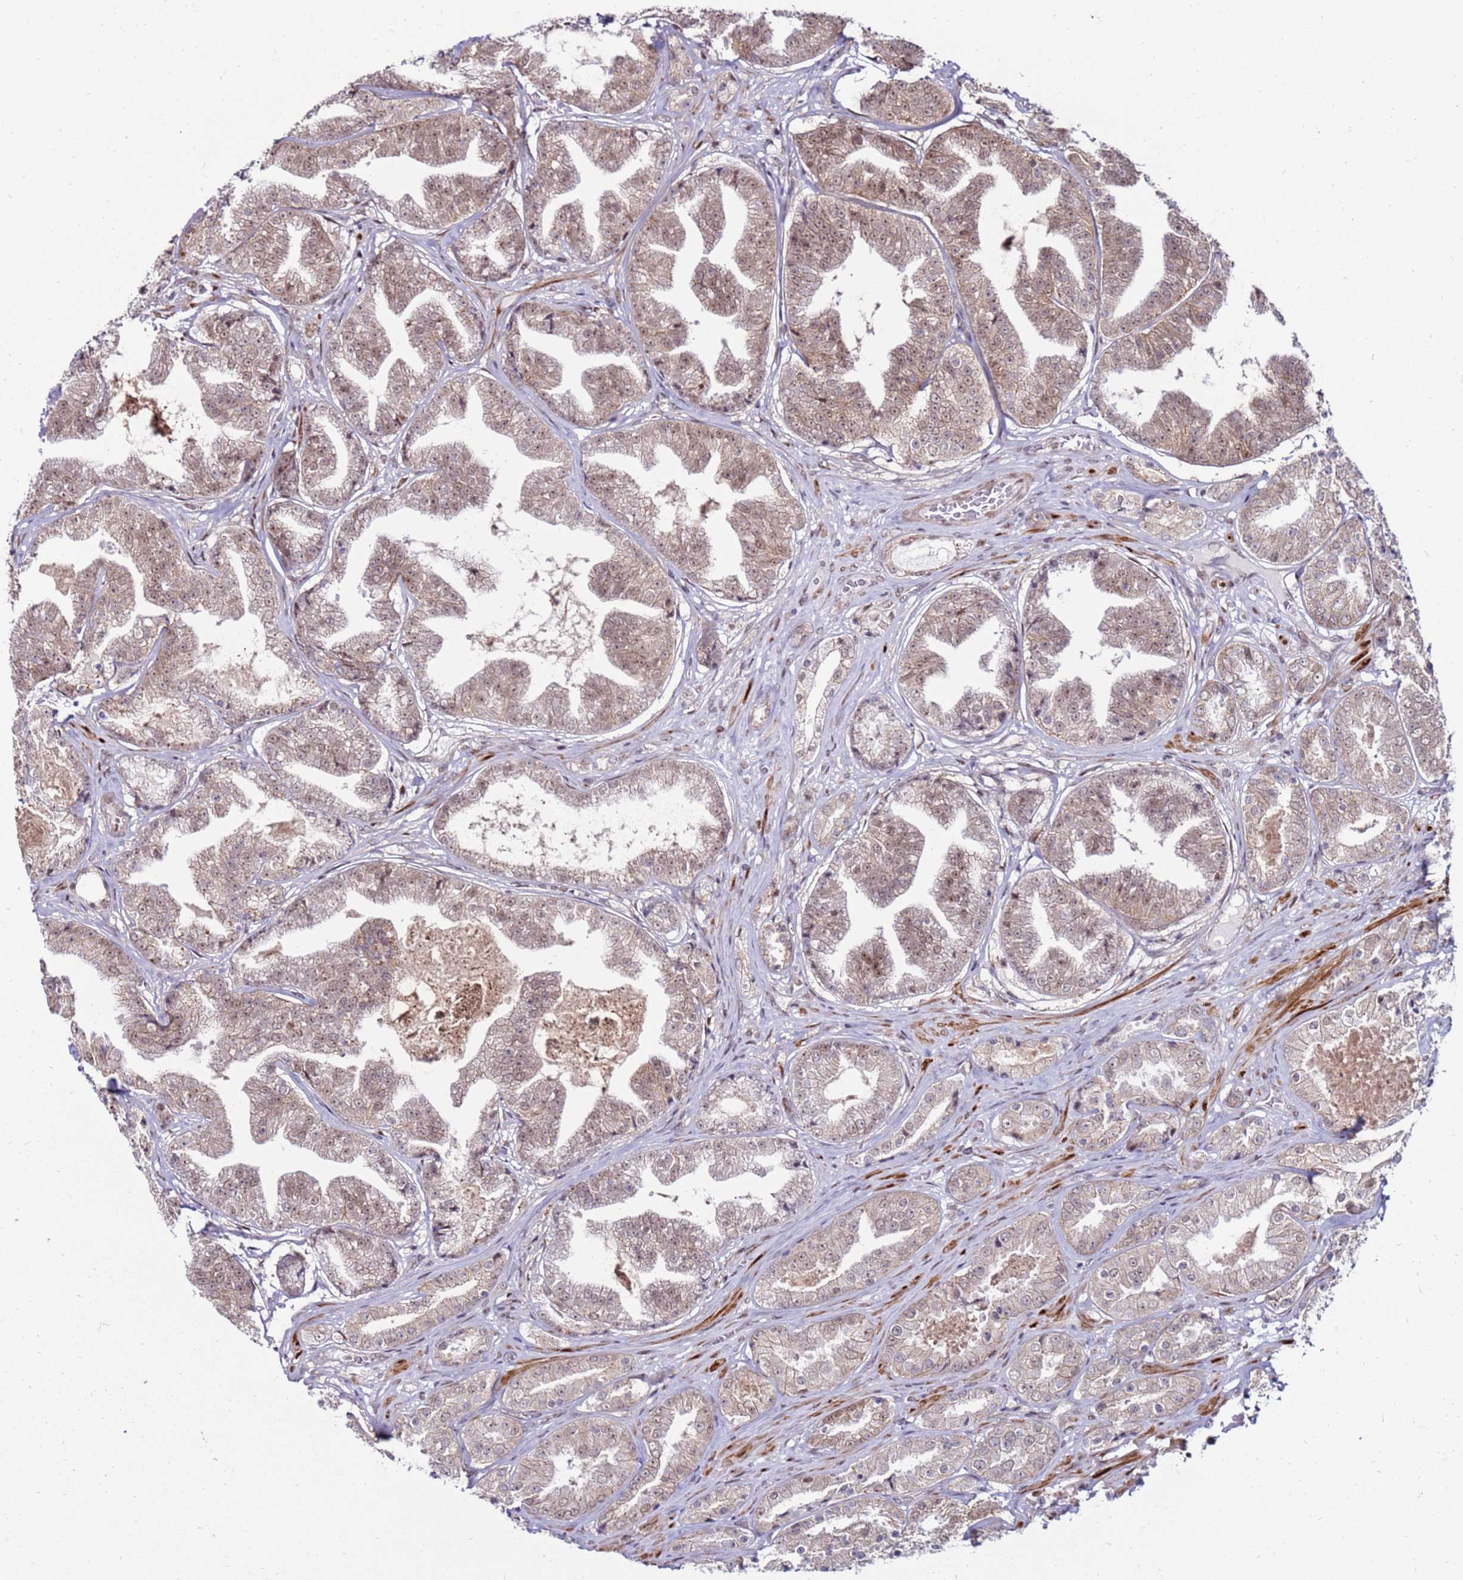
{"staining": {"intensity": "weak", "quantity": ">75%", "location": "cytoplasmic/membranous,nuclear"}, "tissue": "prostate cancer", "cell_type": "Tumor cells", "image_type": "cancer", "snomed": [{"axis": "morphology", "description": "Adenocarcinoma, High grade"}, {"axis": "topography", "description": "Prostate"}], "caption": "Prostate cancer stained with DAB IHC exhibits low levels of weak cytoplasmic/membranous and nuclear positivity in about >75% of tumor cells.", "gene": "KPNA4", "patient": {"sex": "male", "age": 63}}